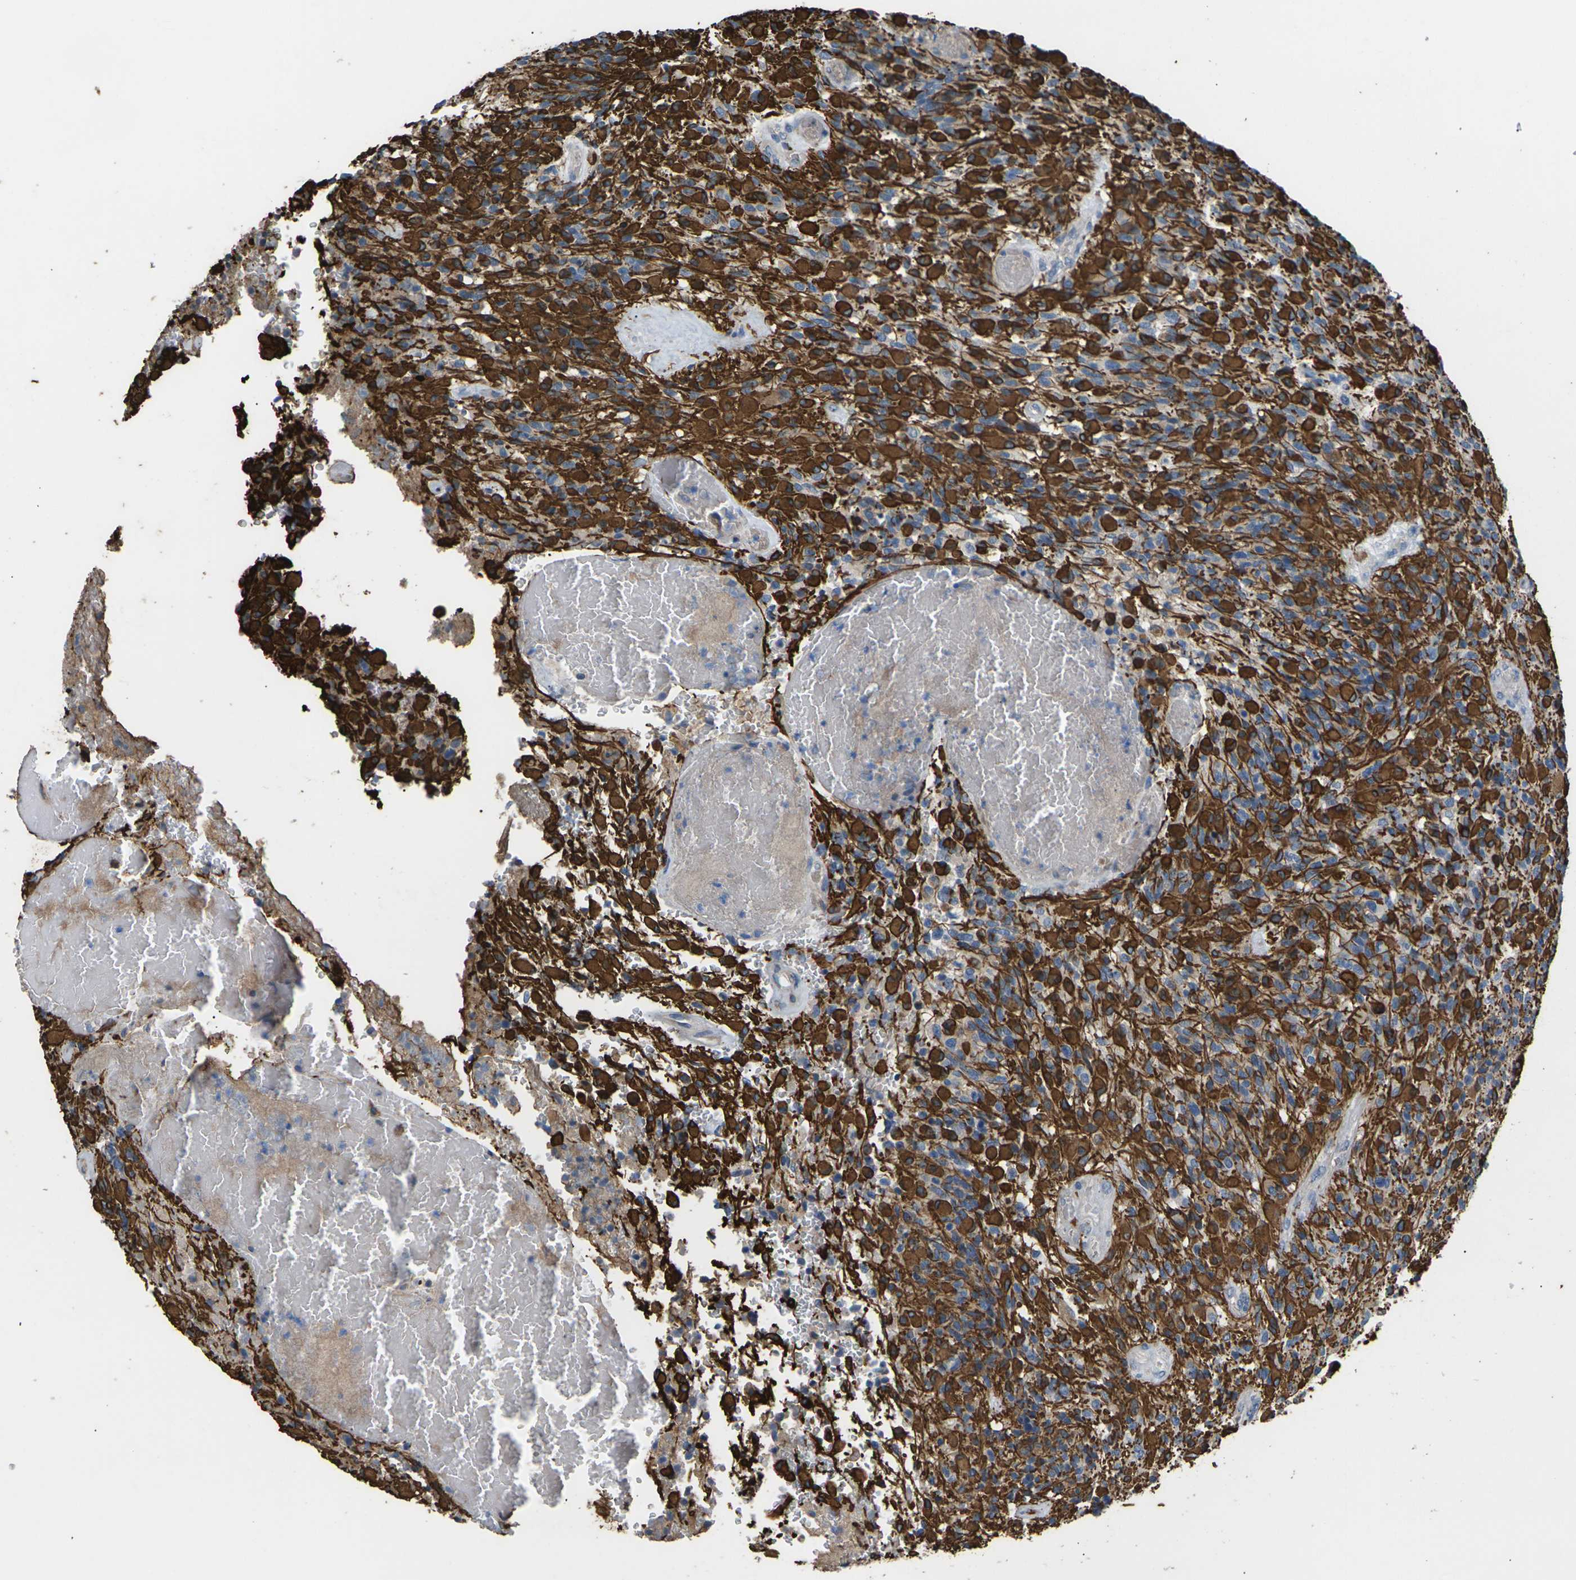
{"staining": {"intensity": "strong", "quantity": ">75%", "location": "cytoplasmic/membranous"}, "tissue": "glioma", "cell_type": "Tumor cells", "image_type": "cancer", "snomed": [{"axis": "morphology", "description": "Glioma, malignant, High grade"}, {"axis": "topography", "description": "Brain"}], "caption": "Human malignant glioma (high-grade) stained for a protein (brown) exhibits strong cytoplasmic/membranous positive expression in approximately >75% of tumor cells.", "gene": "KLHDC8B", "patient": {"sex": "male", "age": 71}}